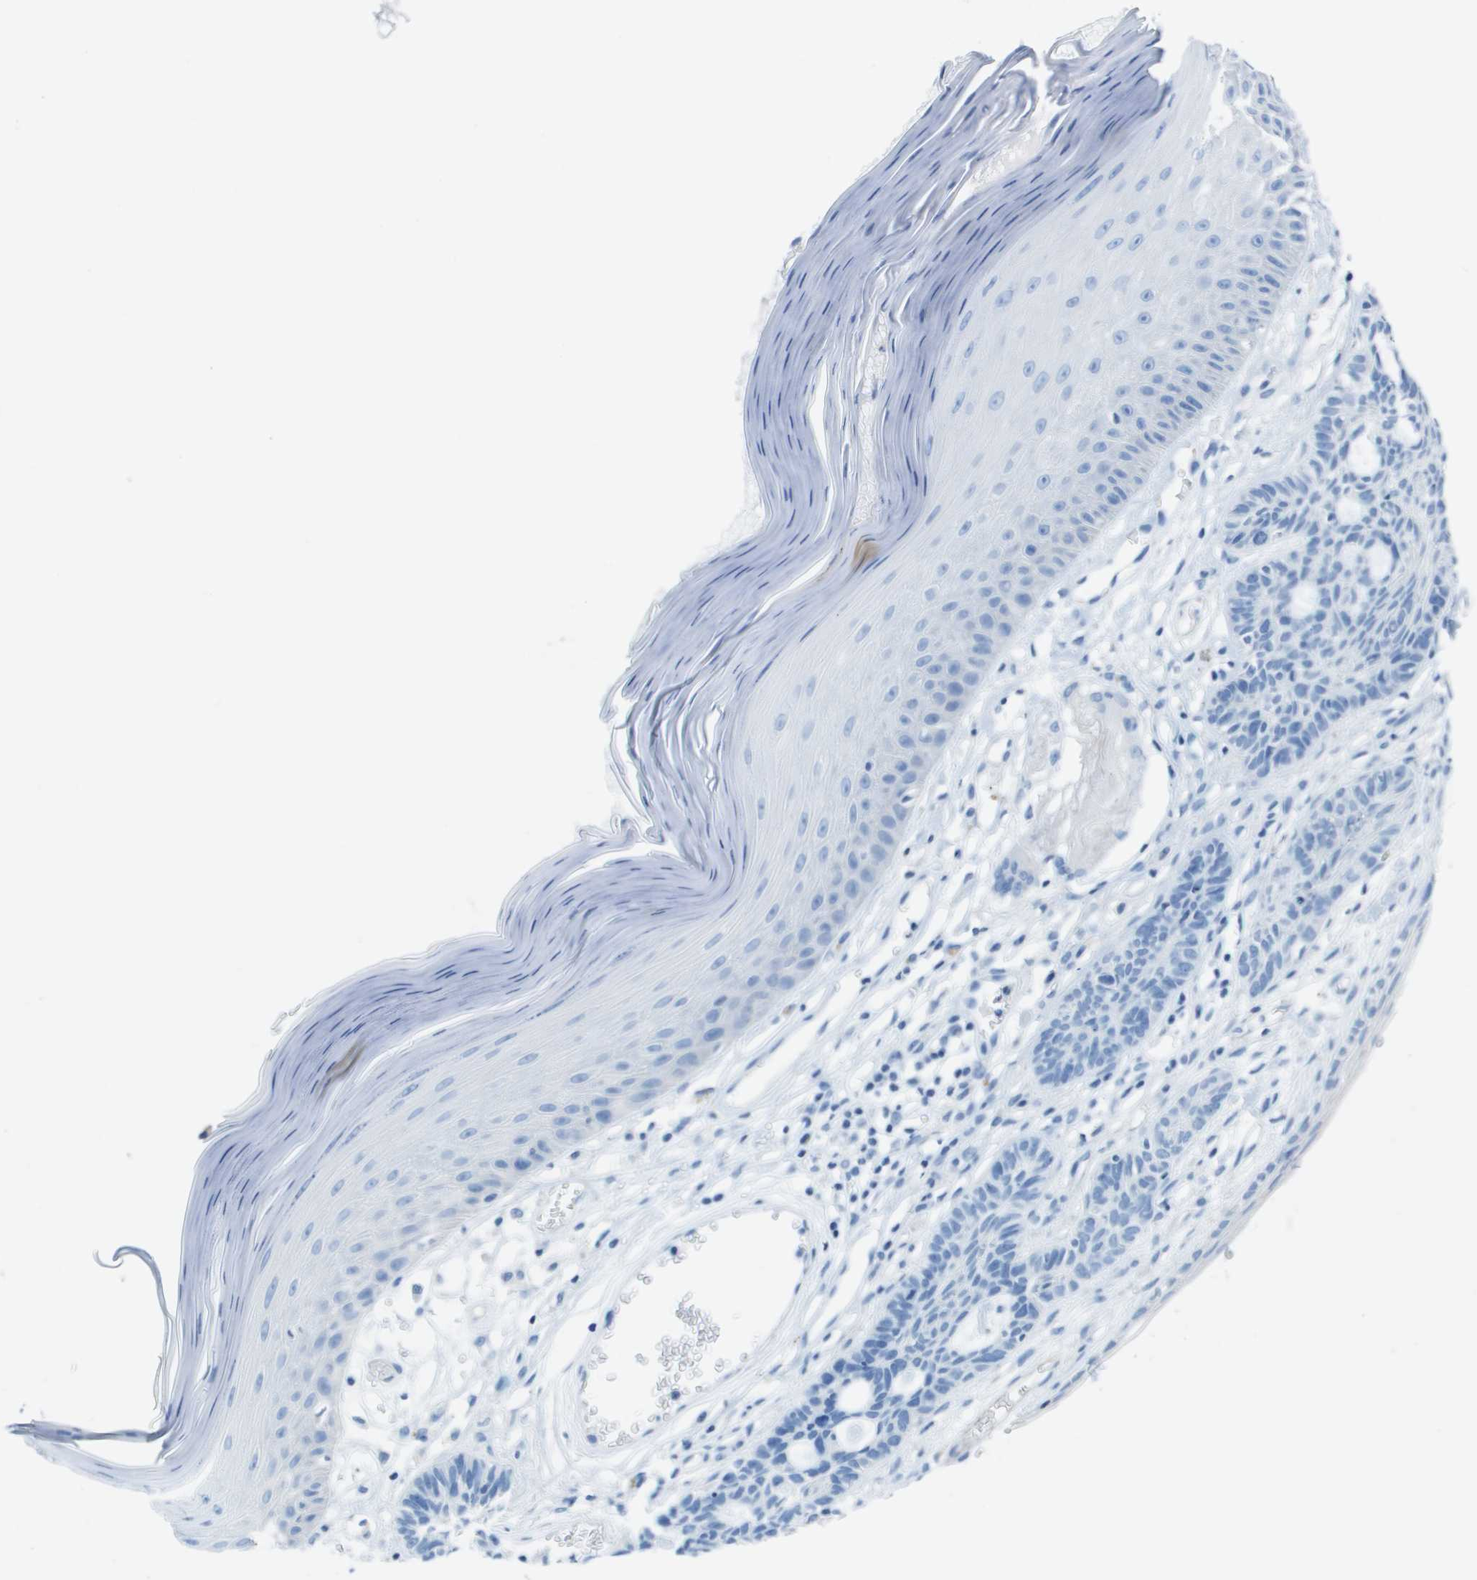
{"staining": {"intensity": "negative", "quantity": "none", "location": "none"}, "tissue": "skin cancer", "cell_type": "Tumor cells", "image_type": "cancer", "snomed": [{"axis": "morphology", "description": "Basal cell carcinoma"}, {"axis": "topography", "description": "Skin"}], "caption": "Skin cancer was stained to show a protein in brown. There is no significant staining in tumor cells.", "gene": "CD46", "patient": {"sex": "male", "age": 67}}